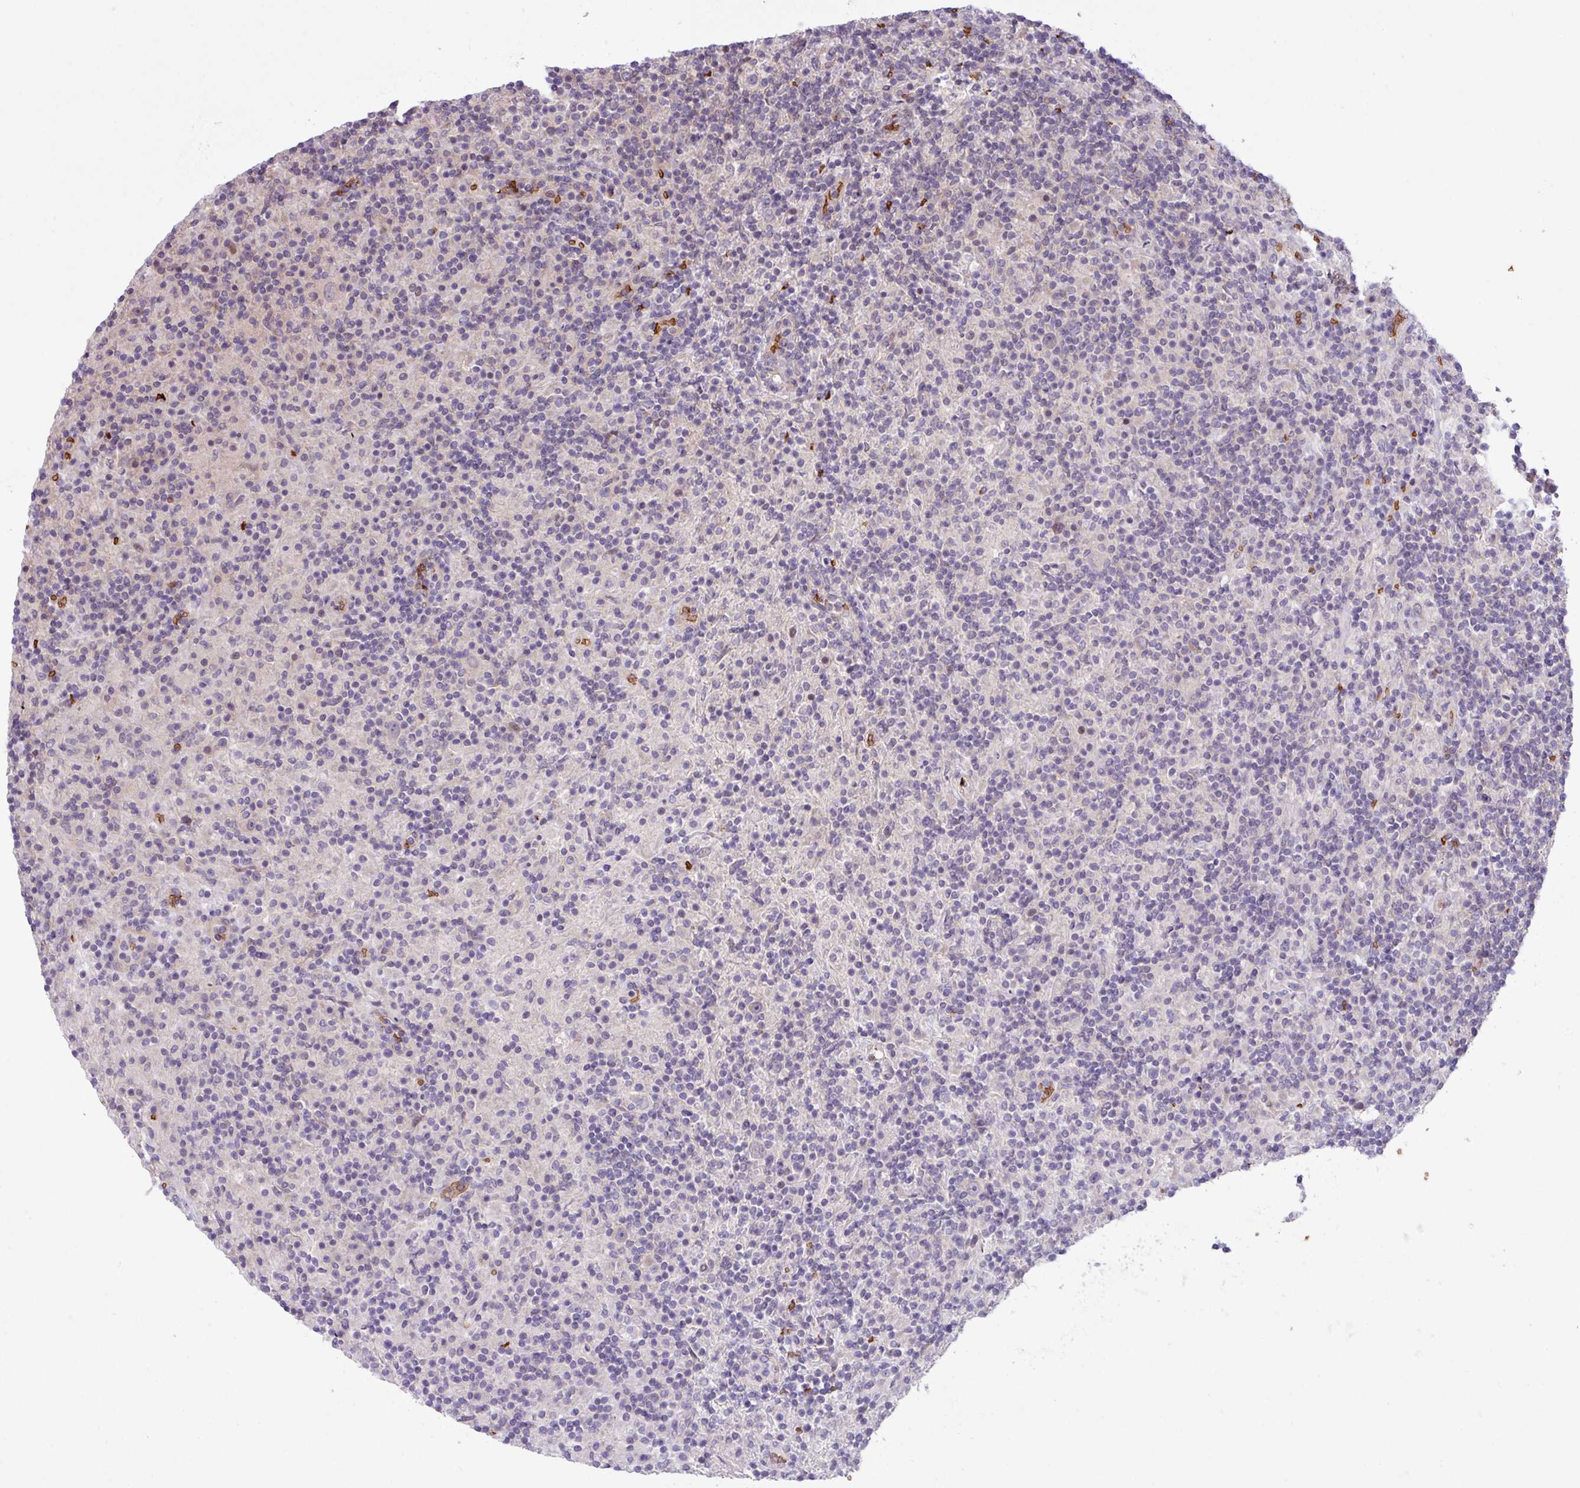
{"staining": {"intensity": "negative", "quantity": "none", "location": "none"}, "tissue": "lymphoma", "cell_type": "Tumor cells", "image_type": "cancer", "snomed": [{"axis": "morphology", "description": "Hodgkin's disease, NOS"}, {"axis": "topography", "description": "Lymph node"}], "caption": "High power microscopy photomicrograph of an immunohistochemistry micrograph of Hodgkin's disease, revealing no significant staining in tumor cells.", "gene": "RAD21L1", "patient": {"sex": "male", "age": 70}}